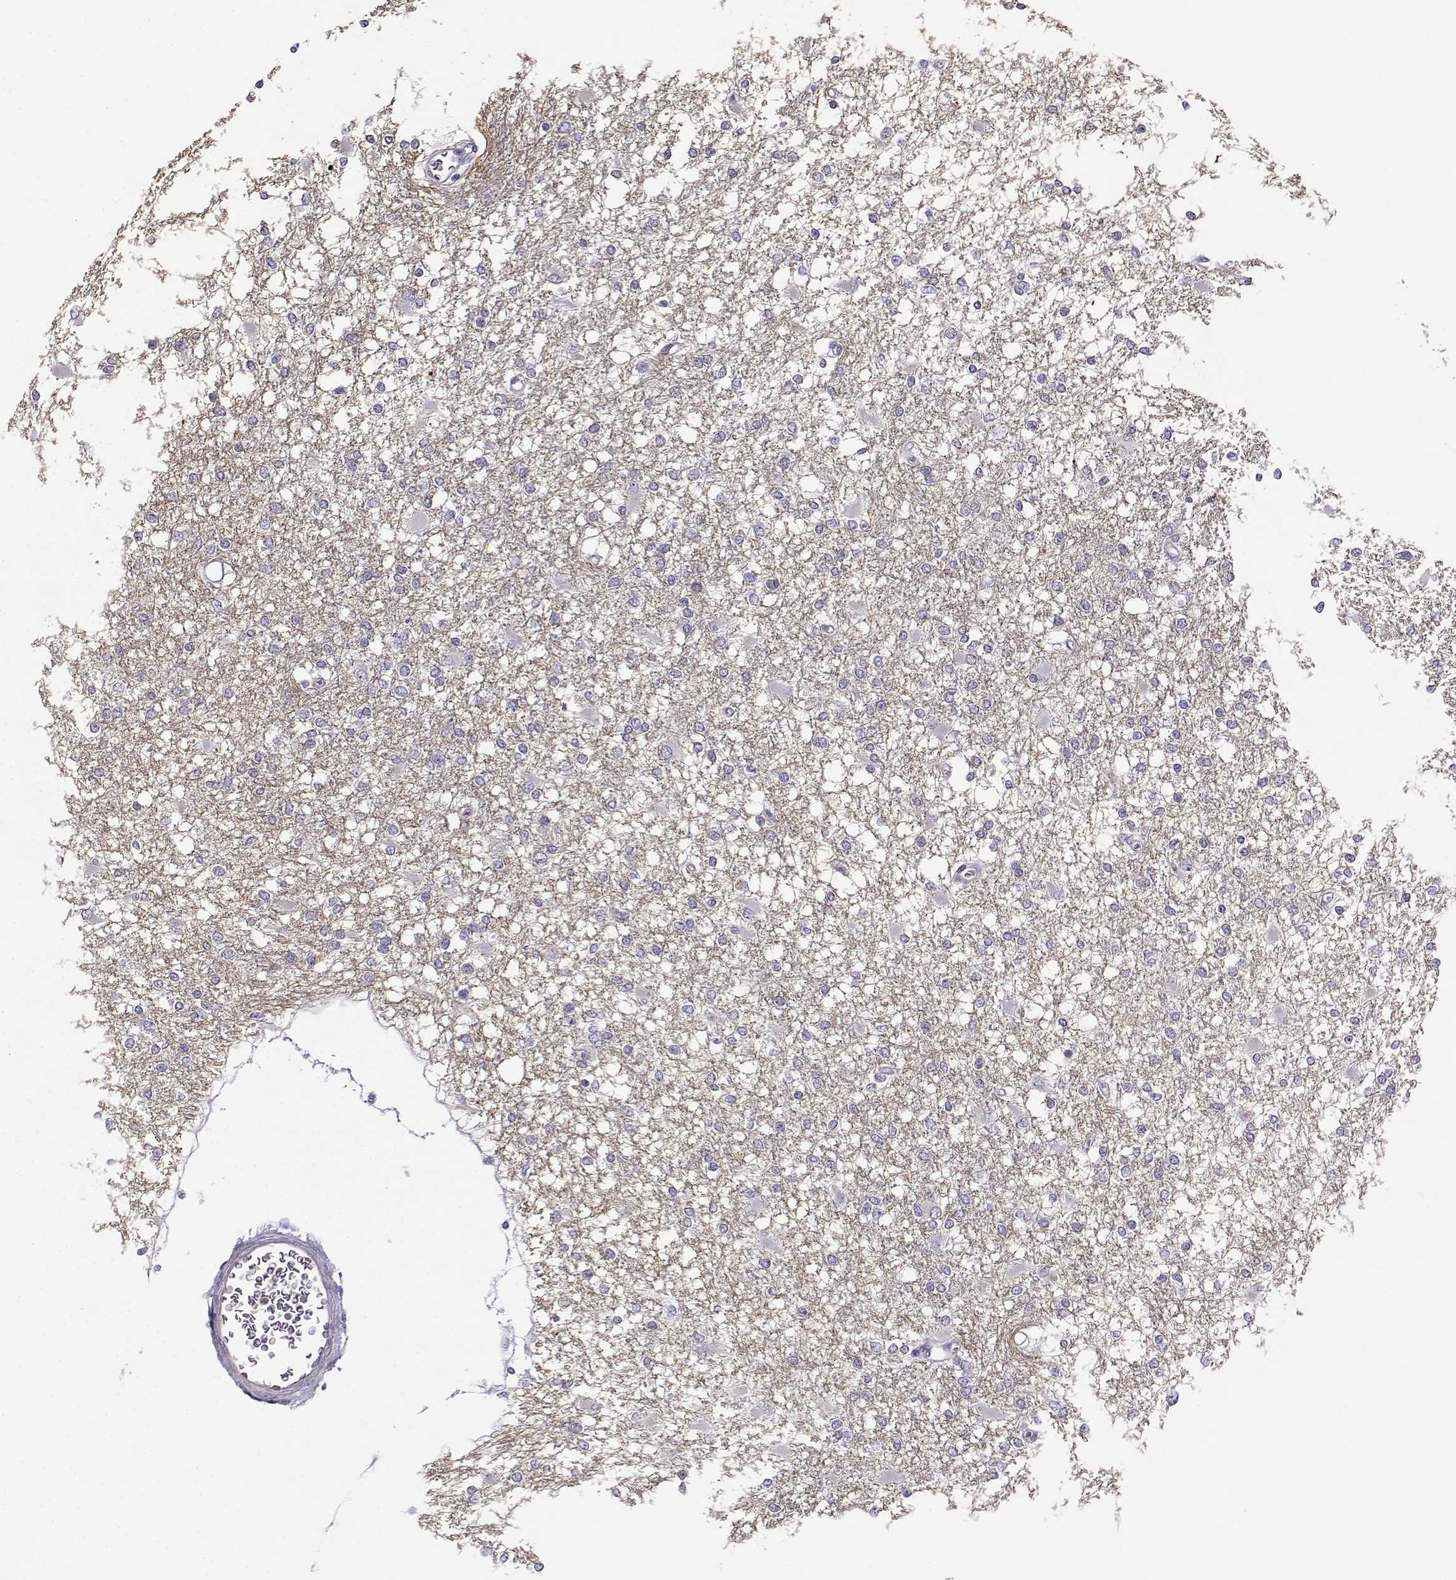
{"staining": {"intensity": "negative", "quantity": "none", "location": "none"}, "tissue": "glioma", "cell_type": "Tumor cells", "image_type": "cancer", "snomed": [{"axis": "morphology", "description": "Glioma, malignant, High grade"}, {"axis": "topography", "description": "Cerebral cortex"}], "caption": "Immunohistochemistry (IHC) of glioma shows no positivity in tumor cells.", "gene": "TMEM145", "patient": {"sex": "male", "age": 79}}